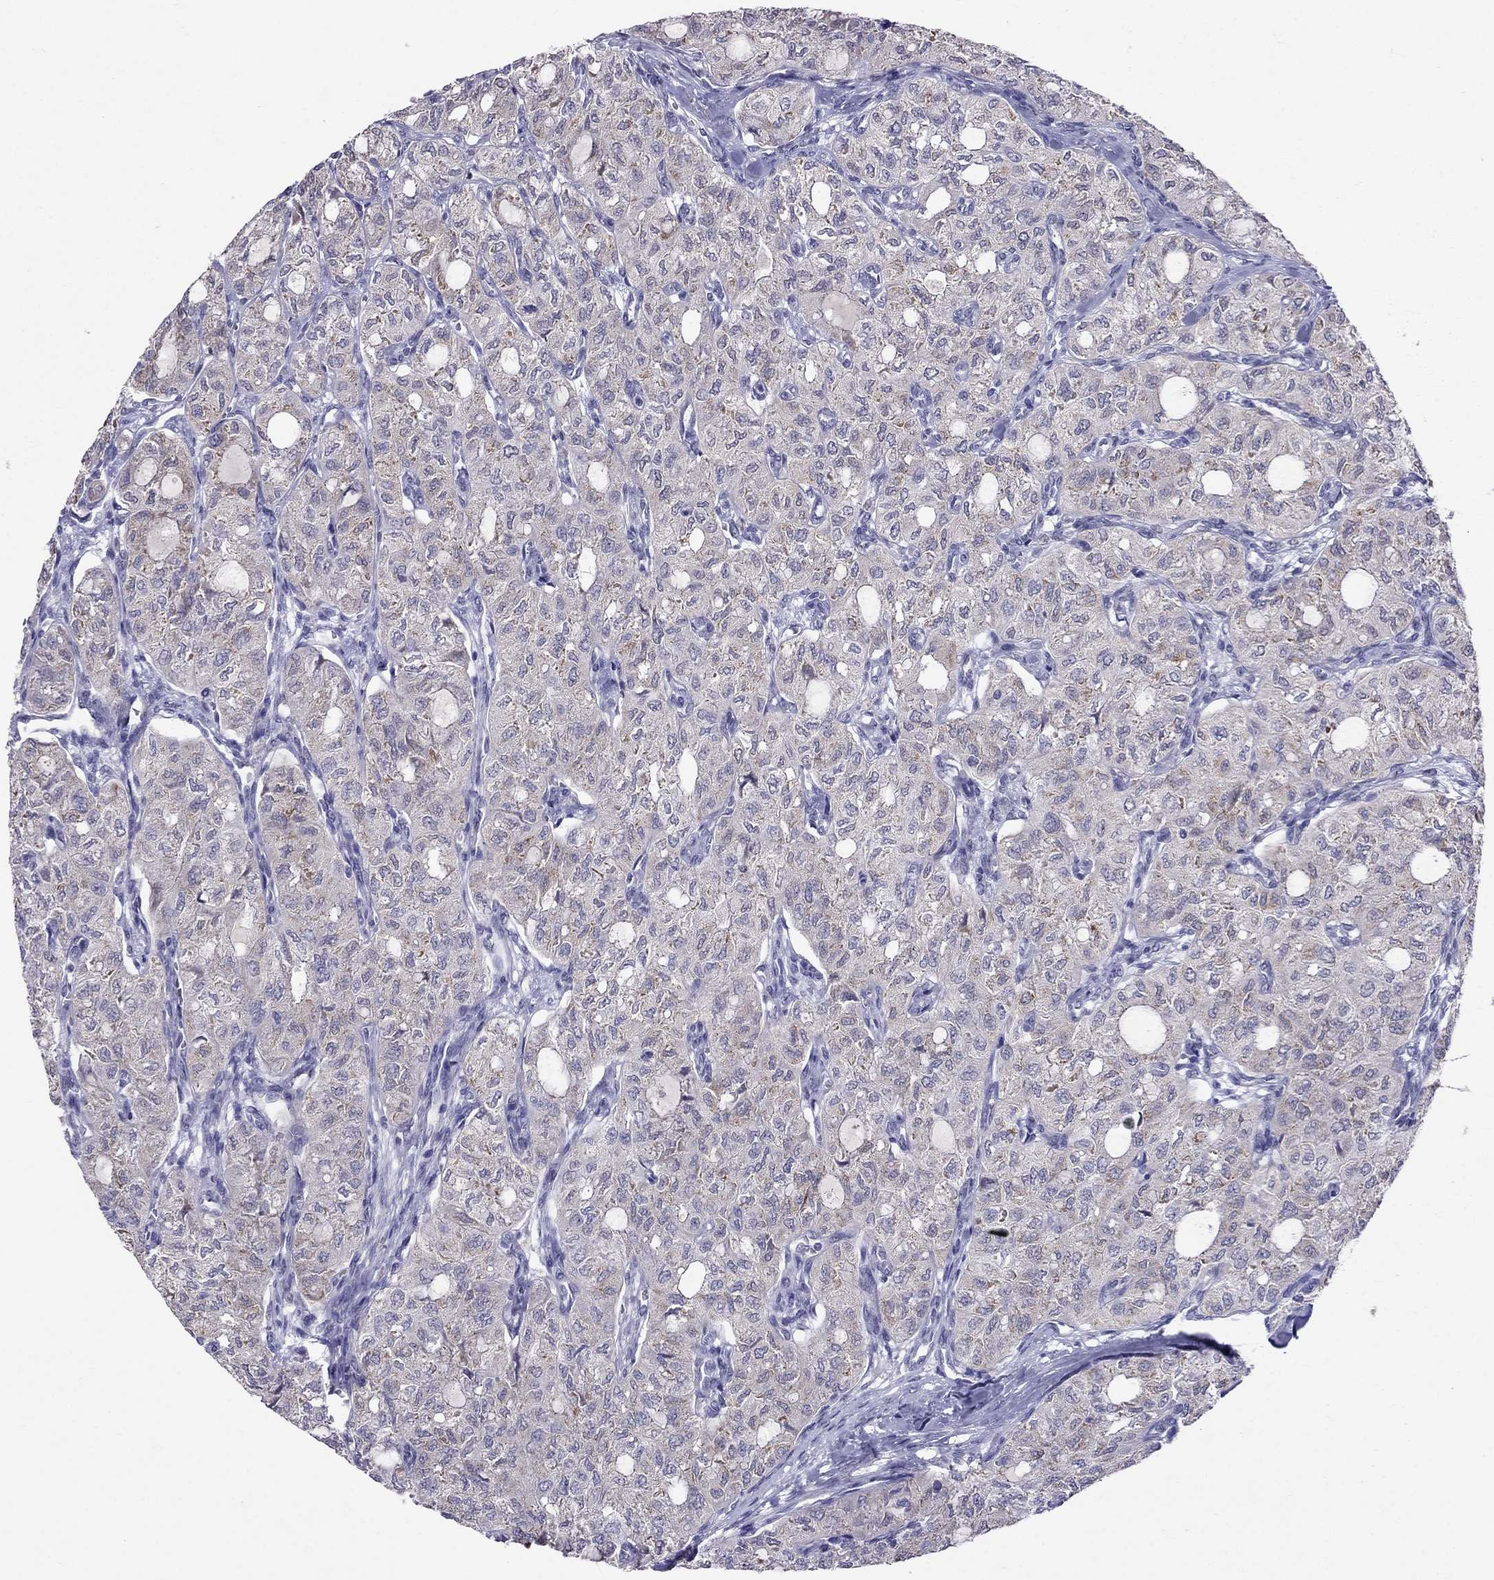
{"staining": {"intensity": "weak", "quantity": "<25%", "location": "cytoplasmic/membranous"}, "tissue": "thyroid cancer", "cell_type": "Tumor cells", "image_type": "cancer", "snomed": [{"axis": "morphology", "description": "Follicular adenoma carcinoma, NOS"}, {"axis": "topography", "description": "Thyroid gland"}], "caption": "DAB immunohistochemical staining of thyroid cancer reveals no significant staining in tumor cells.", "gene": "MYO3B", "patient": {"sex": "male", "age": 75}}